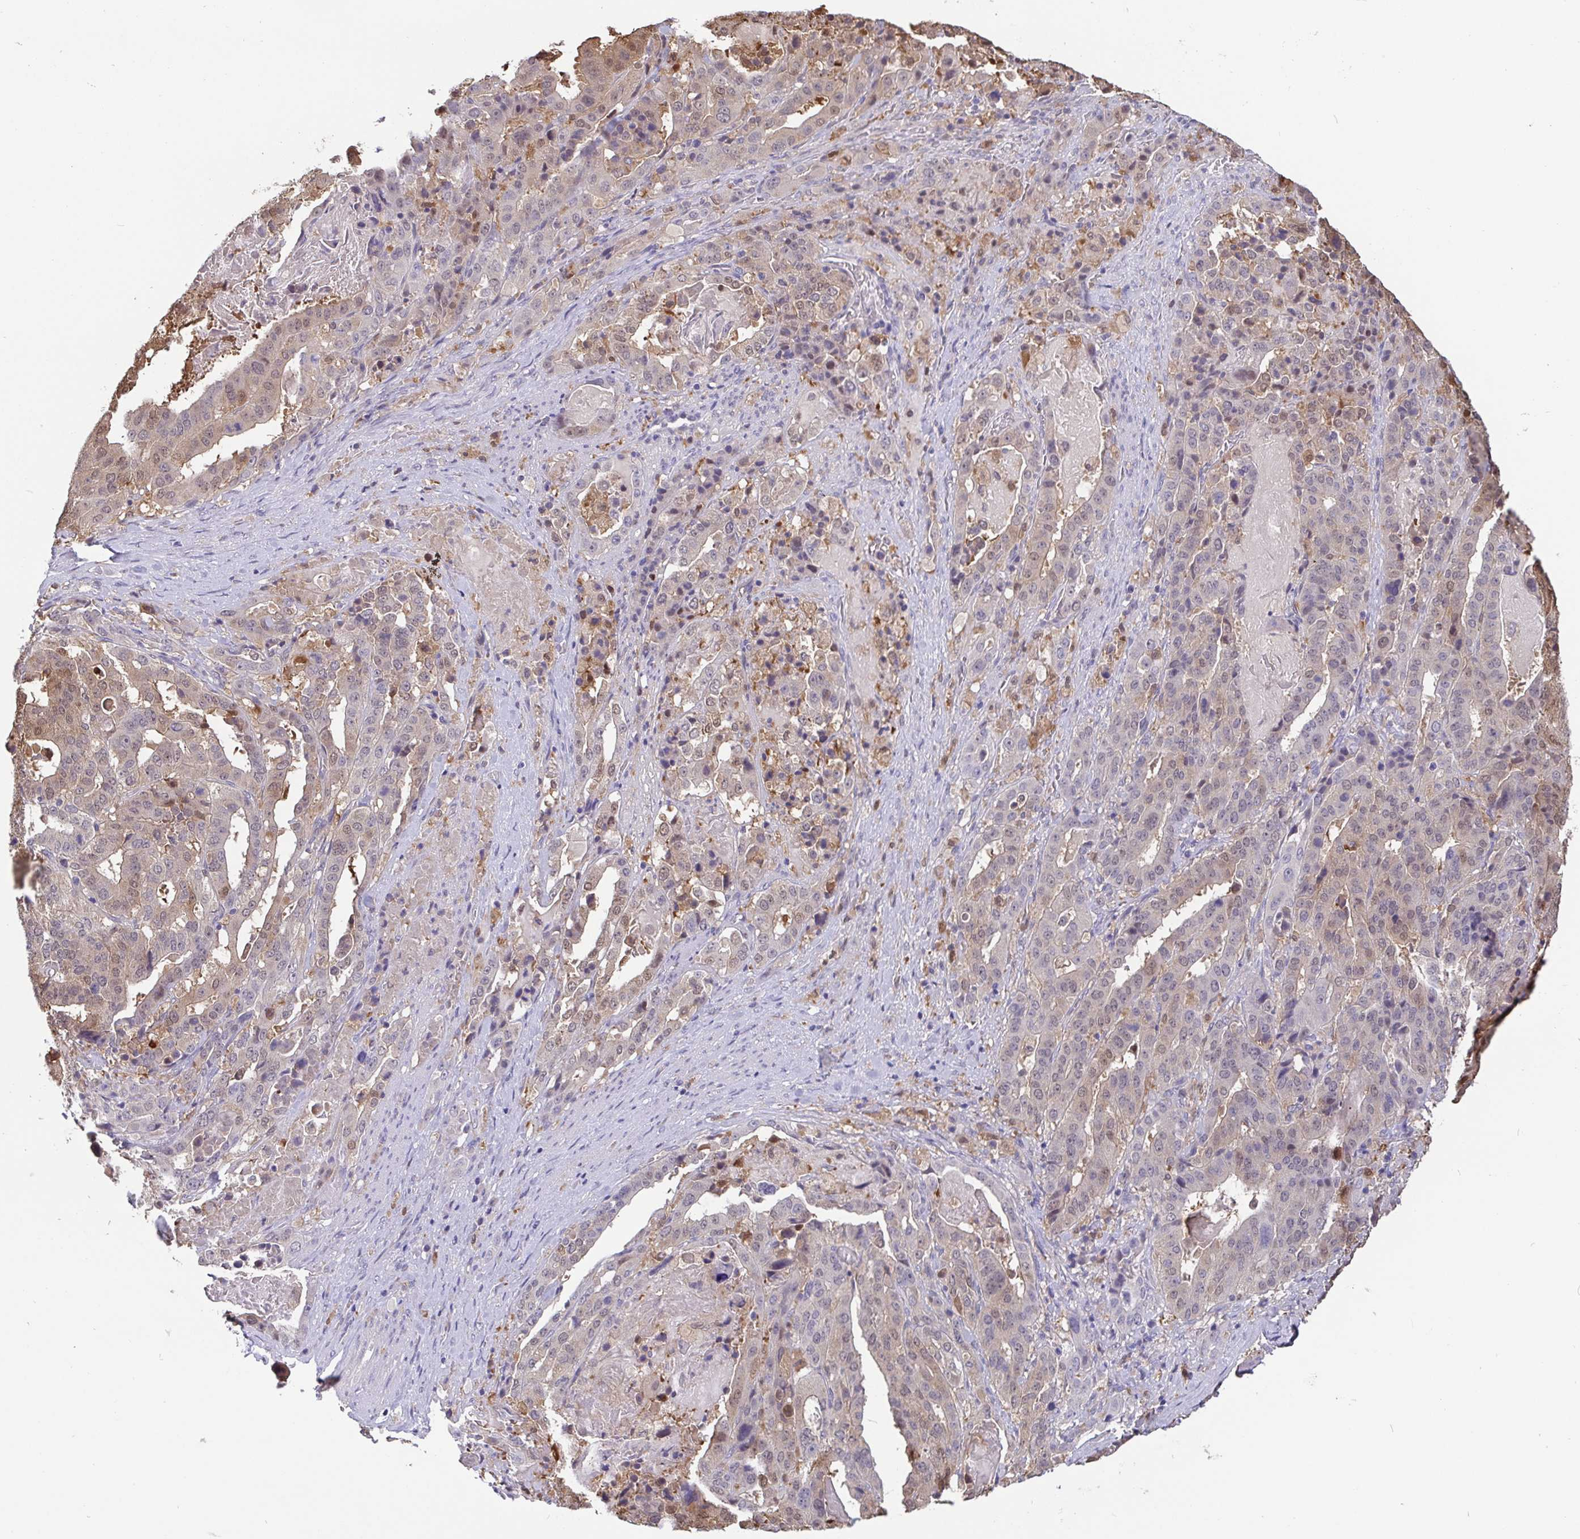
{"staining": {"intensity": "negative", "quantity": "none", "location": "none"}, "tissue": "stomach cancer", "cell_type": "Tumor cells", "image_type": "cancer", "snomed": [{"axis": "morphology", "description": "Adenocarcinoma, NOS"}, {"axis": "topography", "description": "Stomach"}], "caption": "Stomach cancer was stained to show a protein in brown. There is no significant staining in tumor cells.", "gene": "IDH1", "patient": {"sex": "male", "age": 48}}